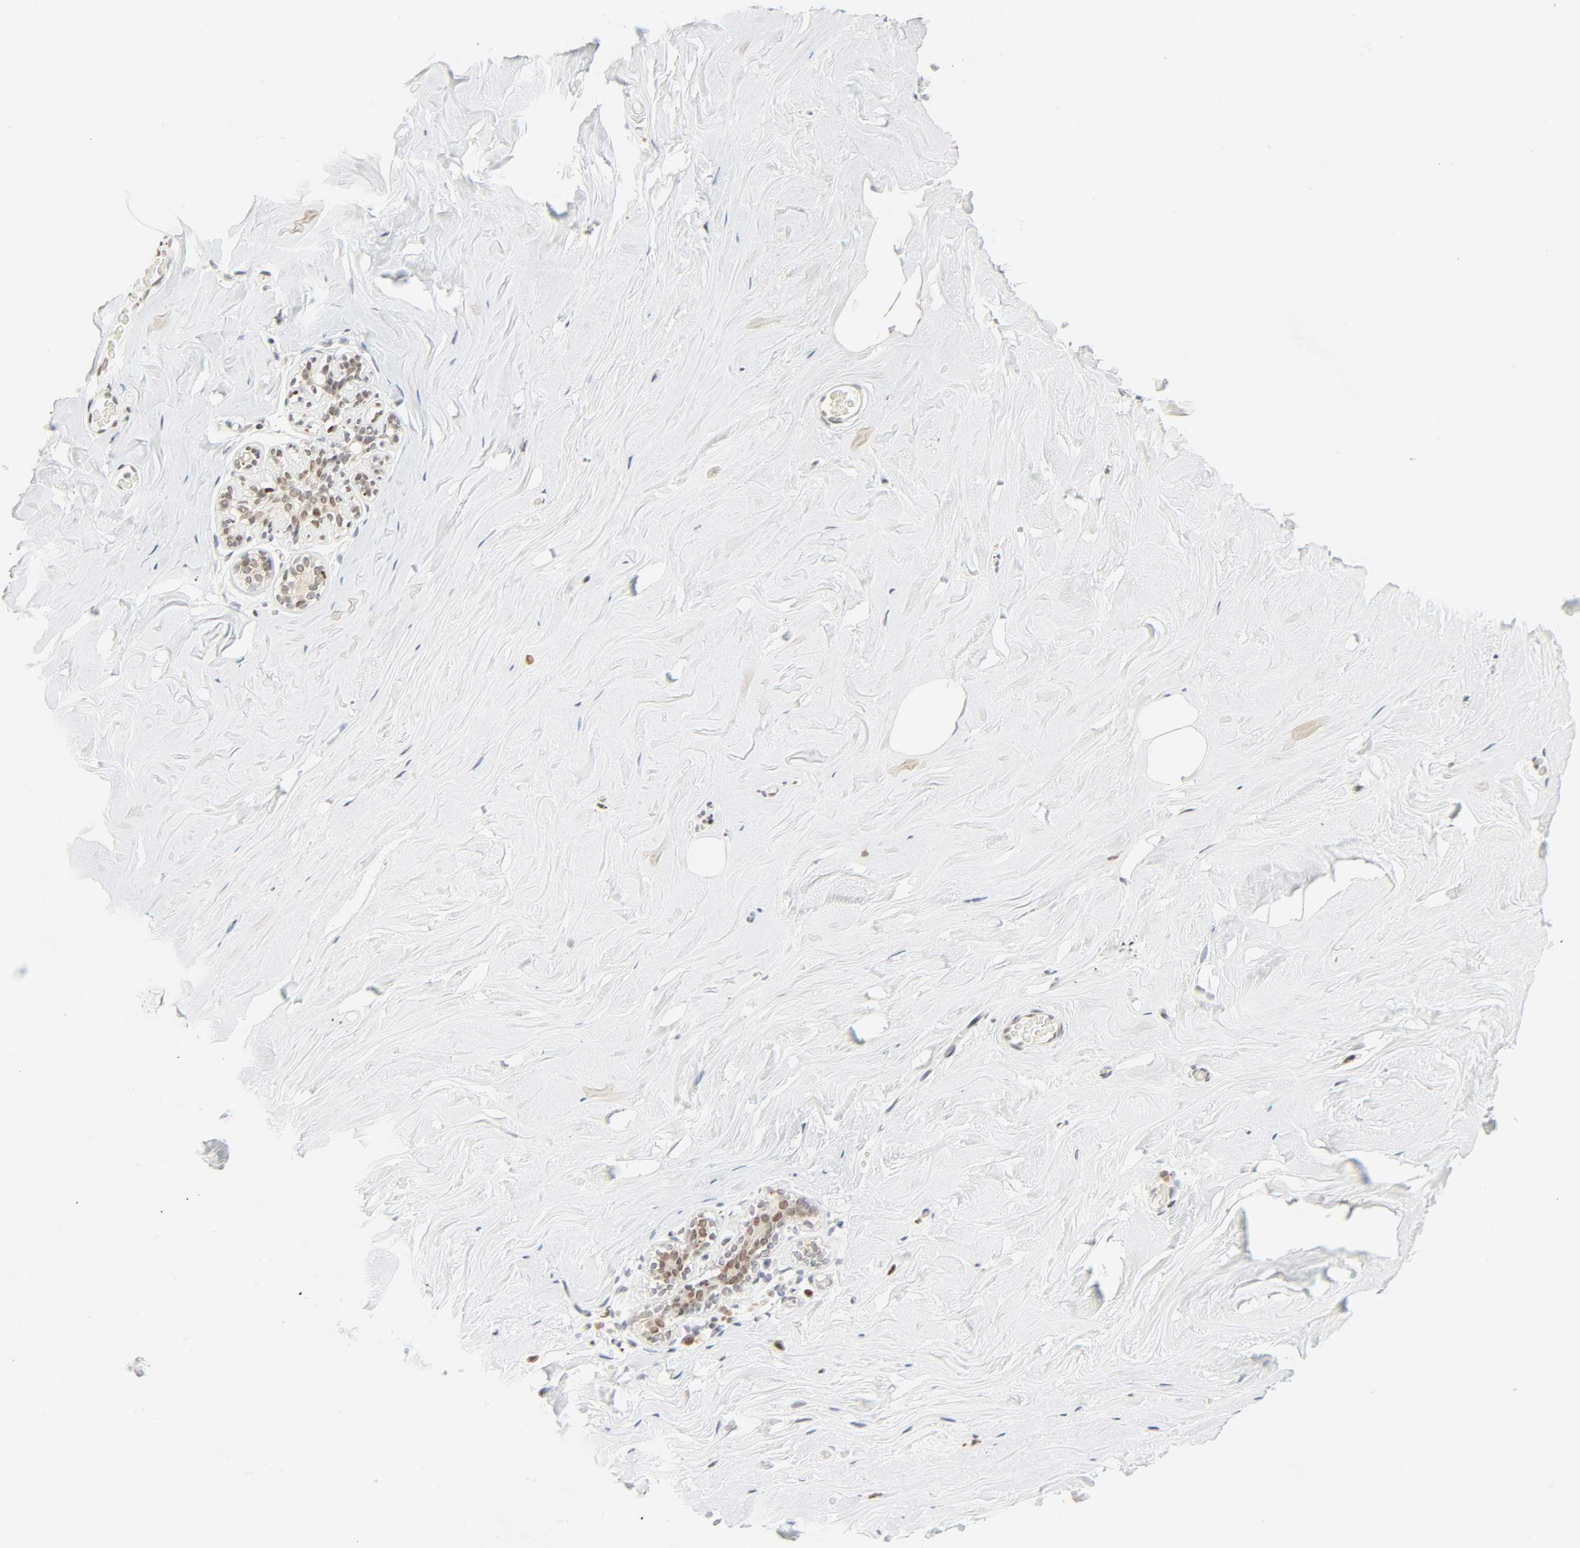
{"staining": {"intensity": "strong", "quantity": ">75%", "location": "nuclear"}, "tissue": "breast", "cell_type": "Glandular cells", "image_type": "normal", "snomed": [{"axis": "morphology", "description": "Normal tissue, NOS"}, {"axis": "topography", "description": "Breast"}], "caption": "Breast was stained to show a protein in brown. There is high levels of strong nuclear staining in about >75% of glandular cells. The protein is stained brown, and the nuclei are stained in blue (DAB (3,3'-diaminobenzidine) IHC with brightfield microscopy, high magnification).", "gene": "DAZAP1", "patient": {"sex": "female", "age": 75}}